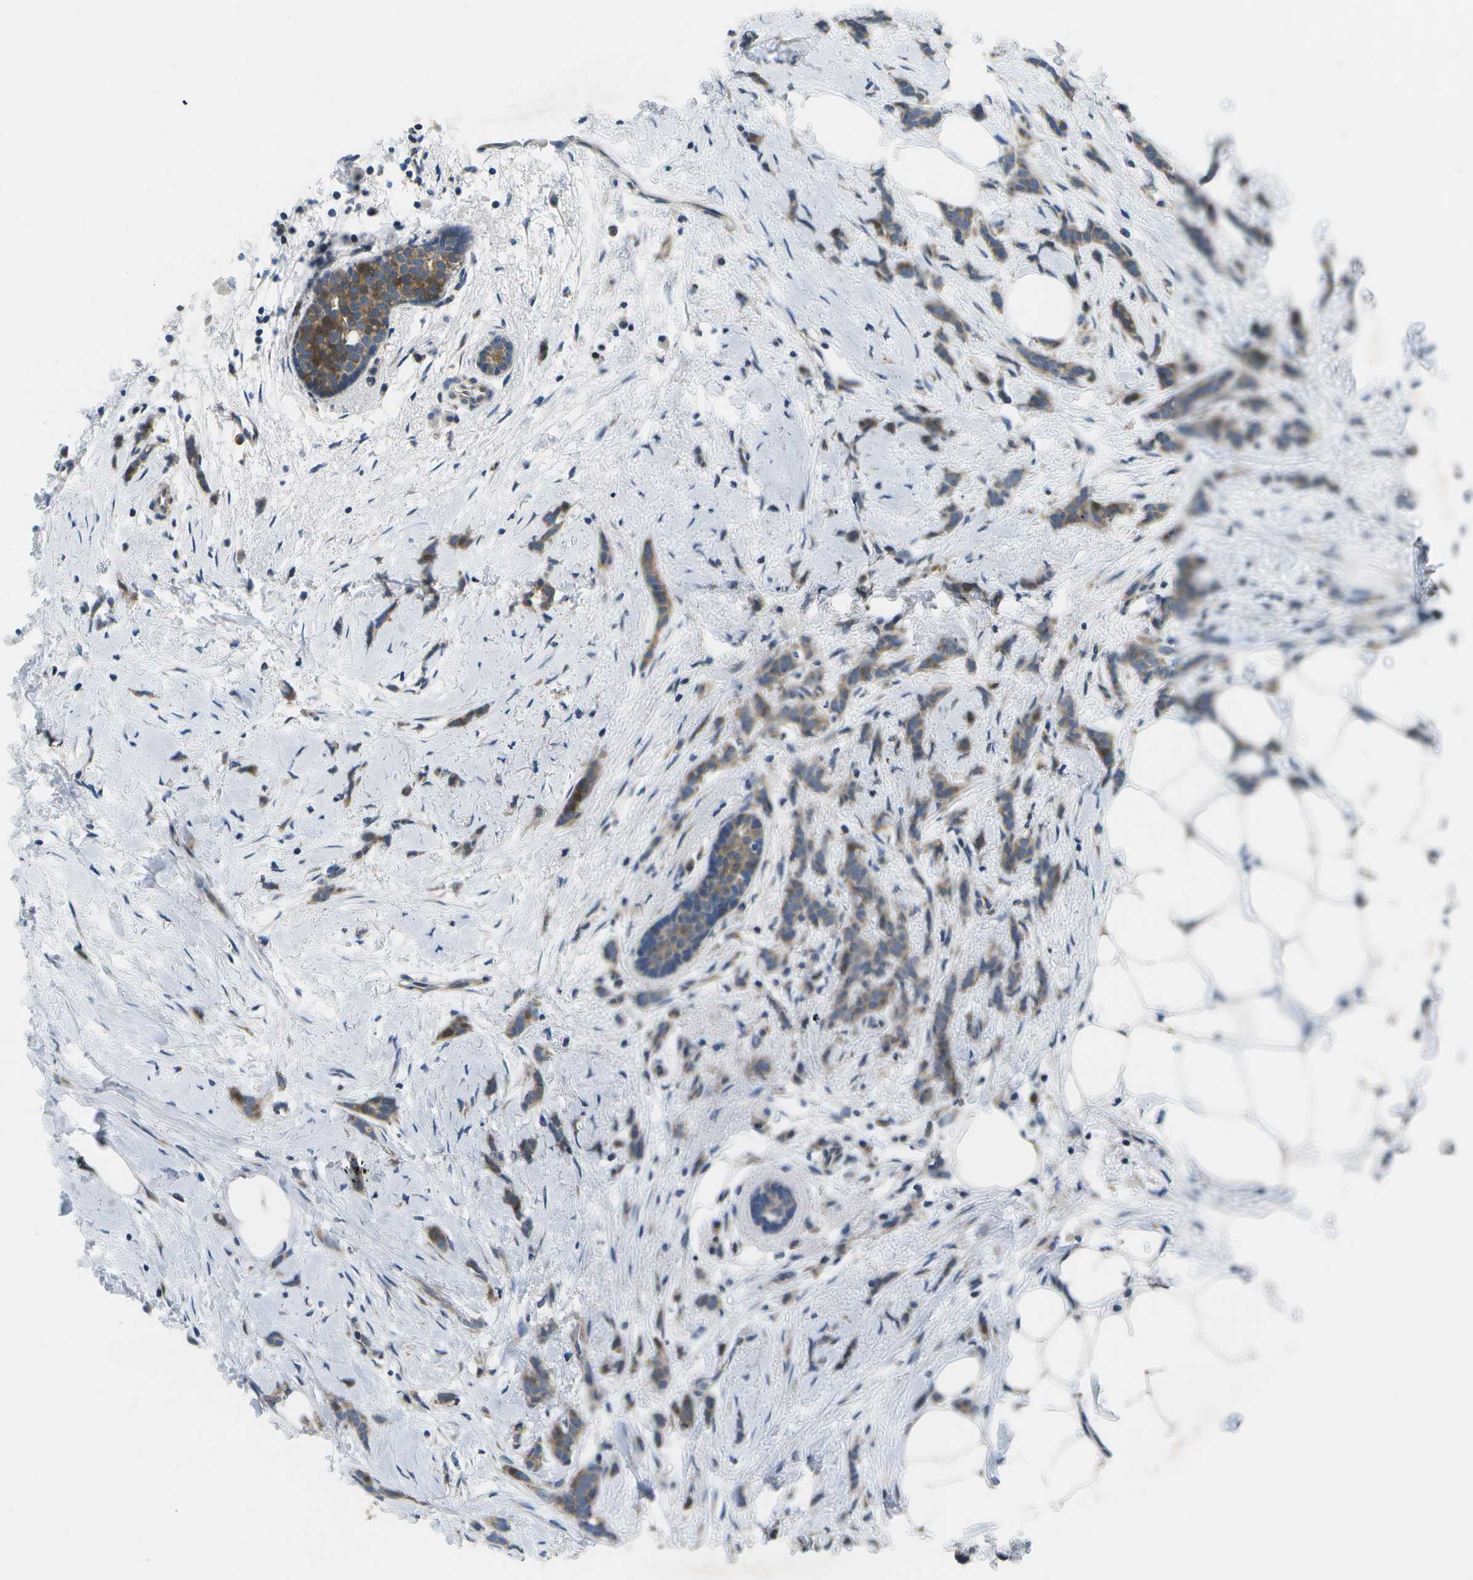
{"staining": {"intensity": "moderate", "quantity": ">75%", "location": "cytoplasmic/membranous"}, "tissue": "breast cancer", "cell_type": "Tumor cells", "image_type": "cancer", "snomed": [{"axis": "morphology", "description": "Lobular carcinoma, in situ"}, {"axis": "morphology", "description": "Lobular carcinoma"}, {"axis": "topography", "description": "Breast"}], "caption": "Breast cancer was stained to show a protein in brown. There is medium levels of moderate cytoplasmic/membranous staining in about >75% of tumor cells.", "gene": "GALNT15", "patient": {"sex": "female", "age": 41}}